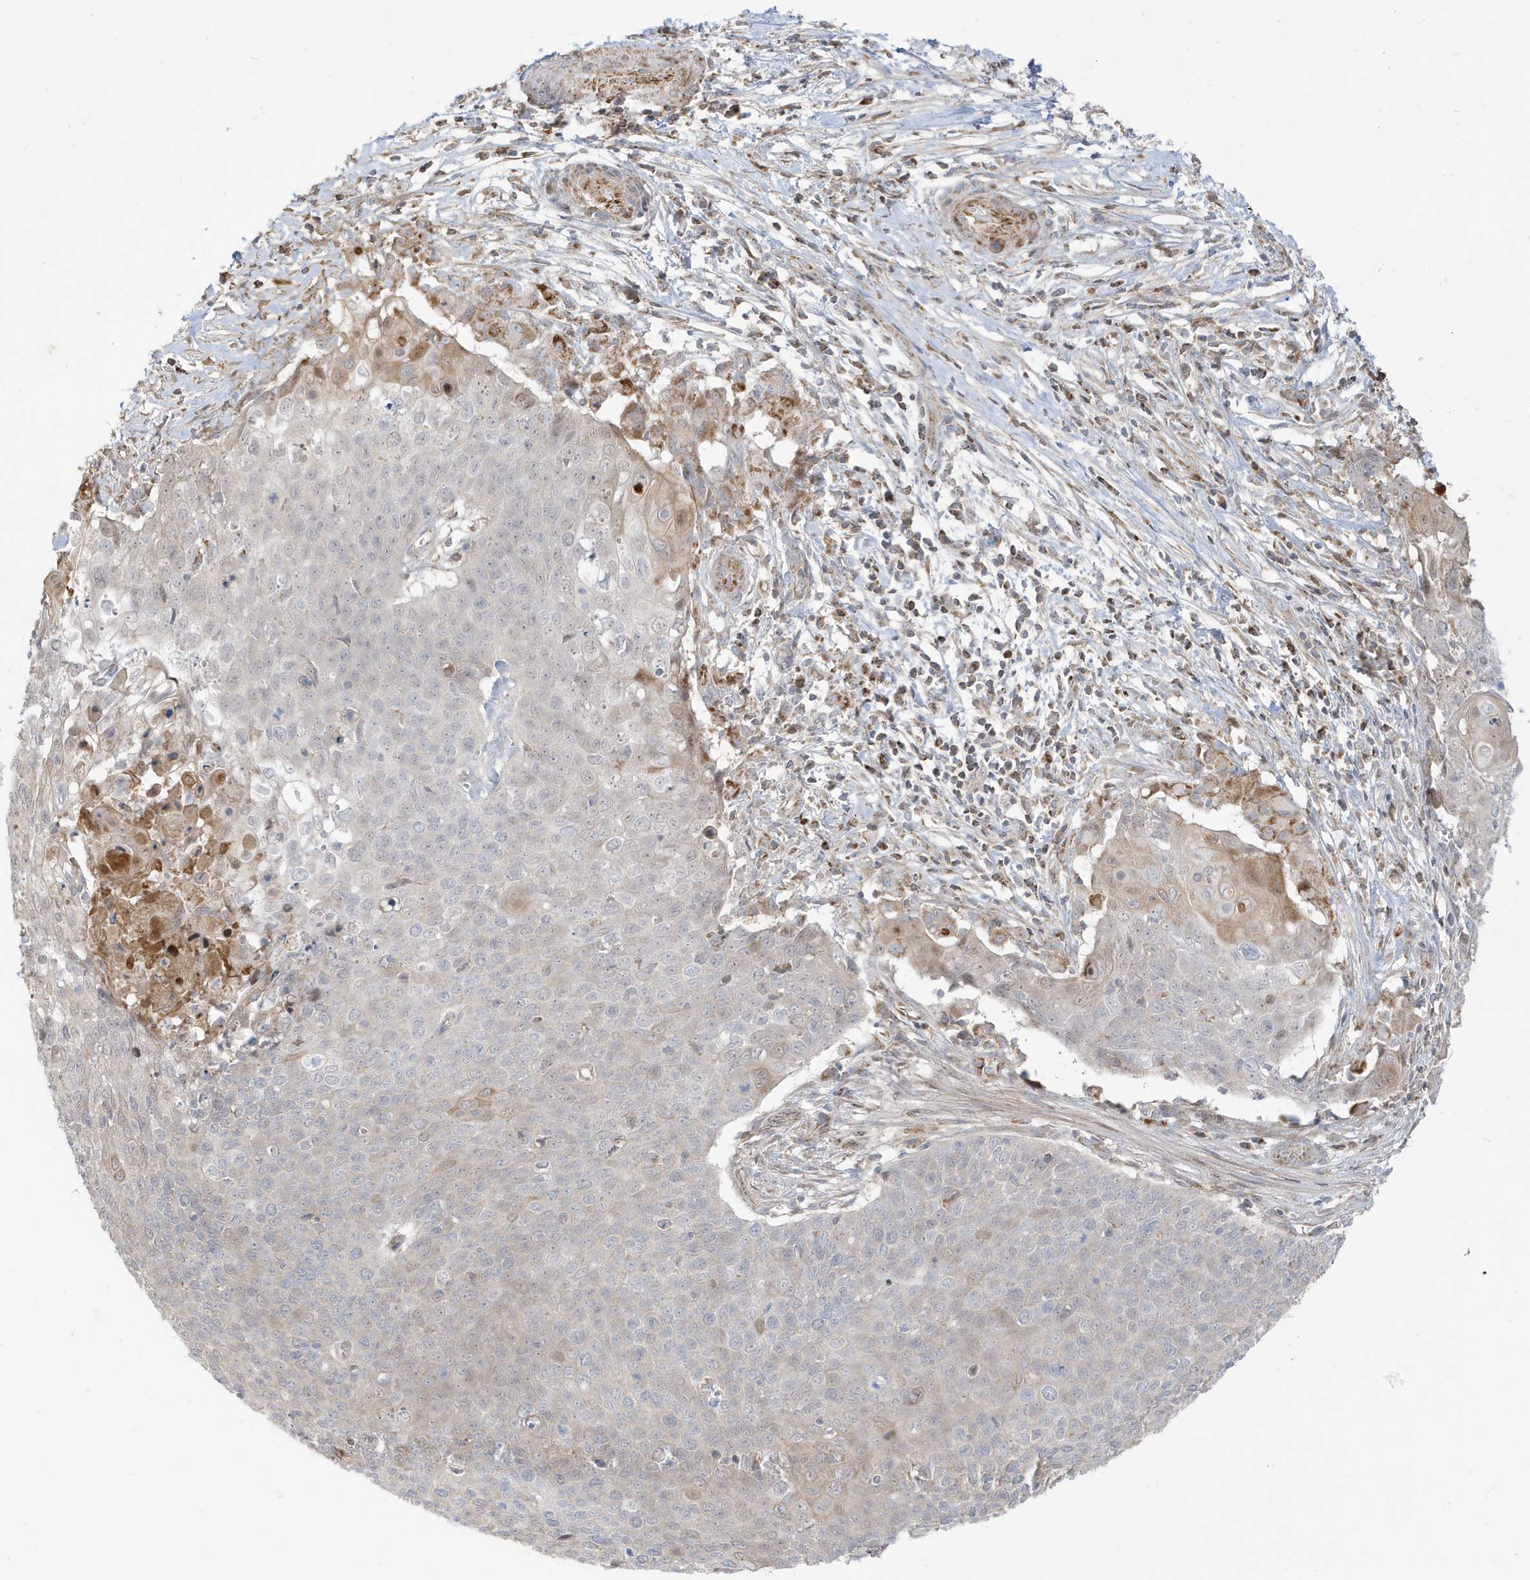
{"staining": {"intensity": "weak", "quantity": "<25%", "location": "cytoplasmic/membranous"}, "tissue": "cervical cancer", "cell_type": "Tumor cells", "image_type": "cancer", "snomed": [{"axis": "morphology", "description": "Squamous cell carcinoma, NOS"}, {"axis": "topography", "description": "Cervix"}], "caption": "Histopathology image shows no significant protein positivity in tumor cells of cervical cancer (squamous cell carcinoma).", "gene": "IFT57", "patient": {"sex": "female", "age": 39}}